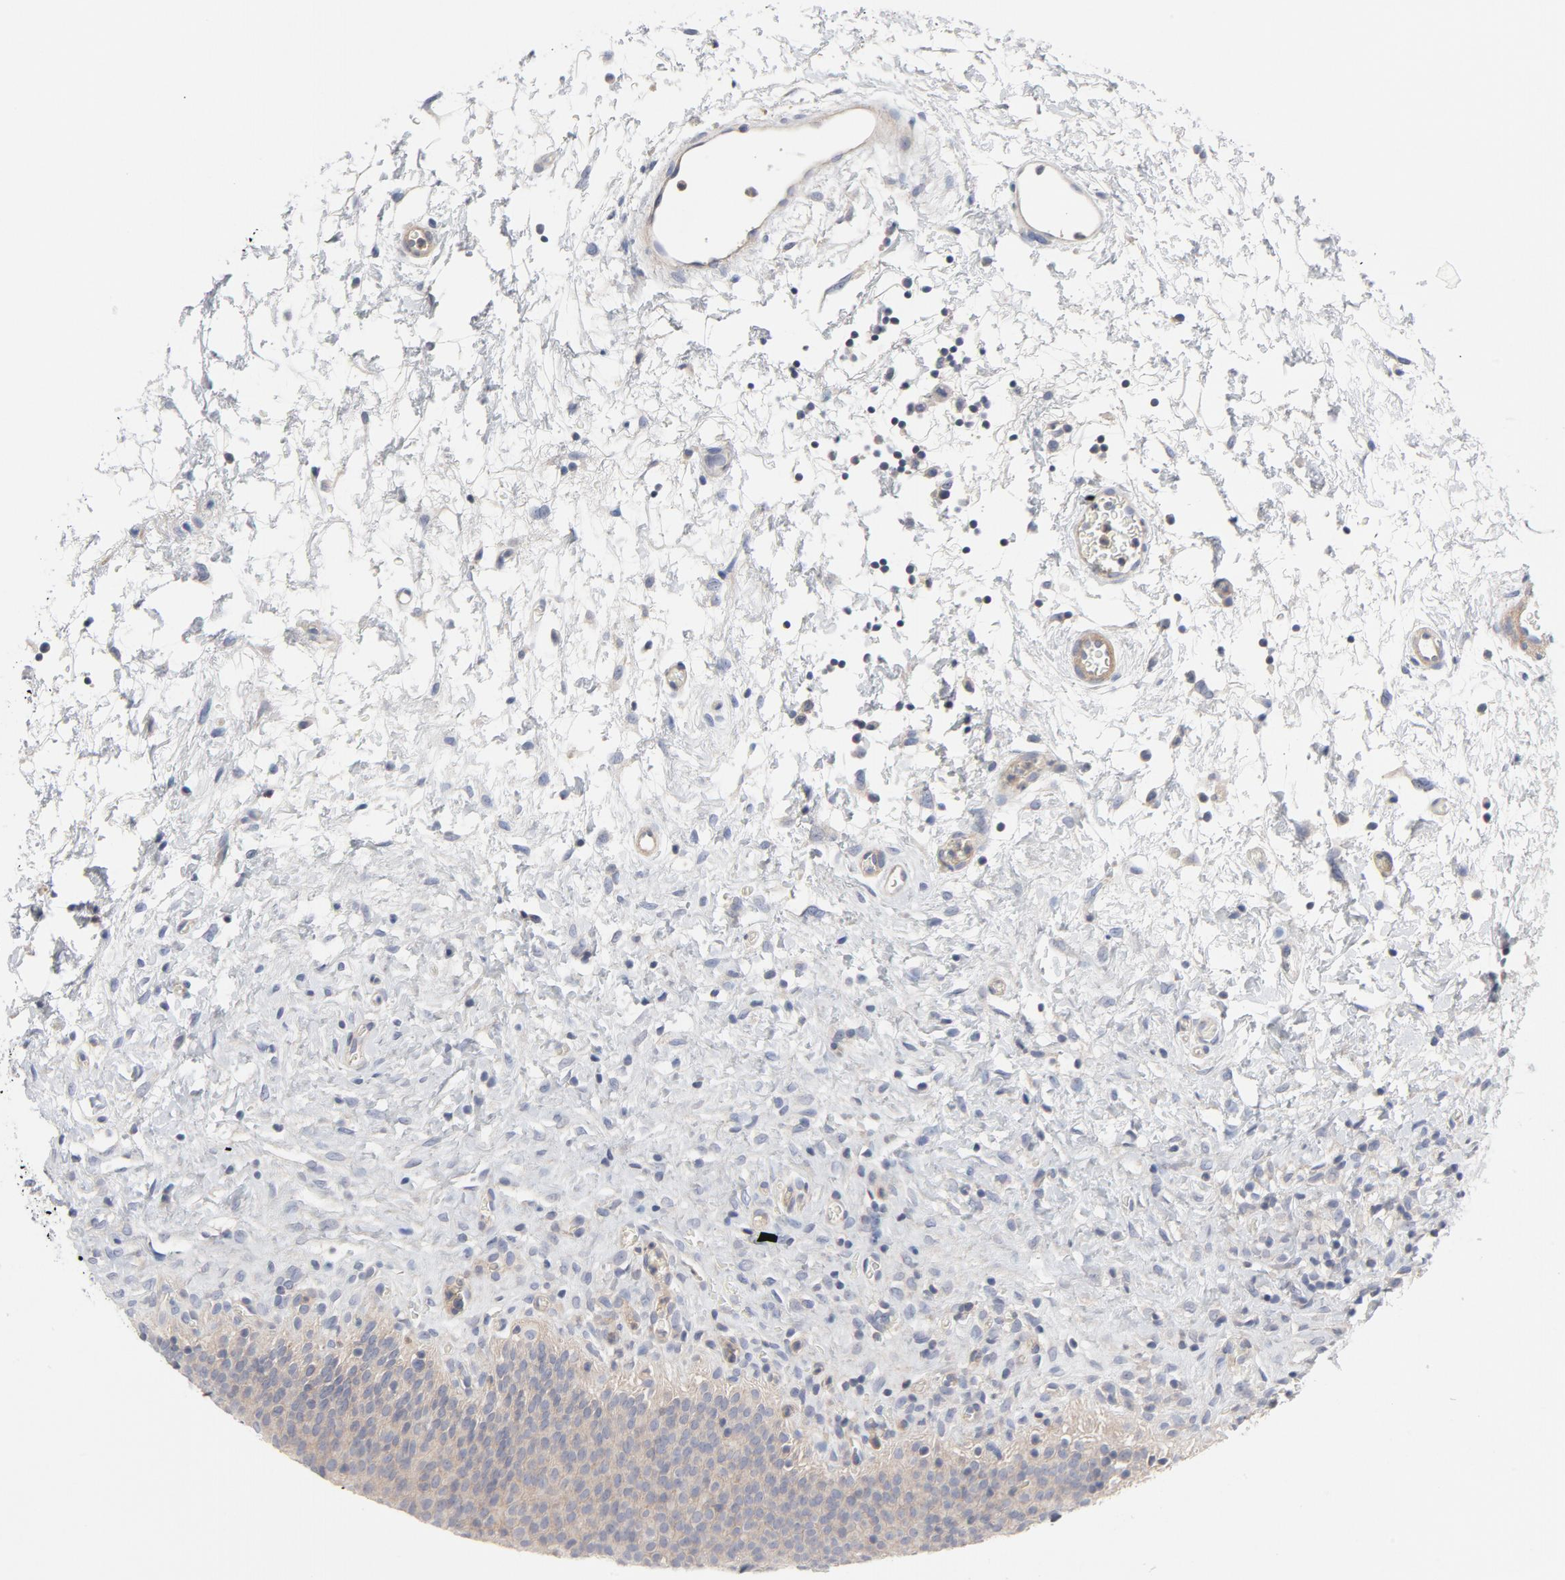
{"staining": {"intensity": "weak", "quantity": ">75%", "location": "cytoplasmic/membranous"}, "tissue": "urinary bladder", "cell_type": "Urothelial cells", "image_type": "normal", "snomed": [{"axis": "morphology", "description": "Normal tissue, NOS"}, {"axis": "topography", "description": "Urinary bladder"}], "caption": "Immunohistochemical staining of normal urinary bladder shows >75% levels of weak cytoplasmic/membranous protein positivity in about >75% of urothelial cells. The staining was performed using DAB to visualize the protein expression in brown, while the nuclei were stained in blue with hematoxylin (Magnification: 20x).", "gene": "ROCK1", "patient": {"sex": "male", "age": 51}}